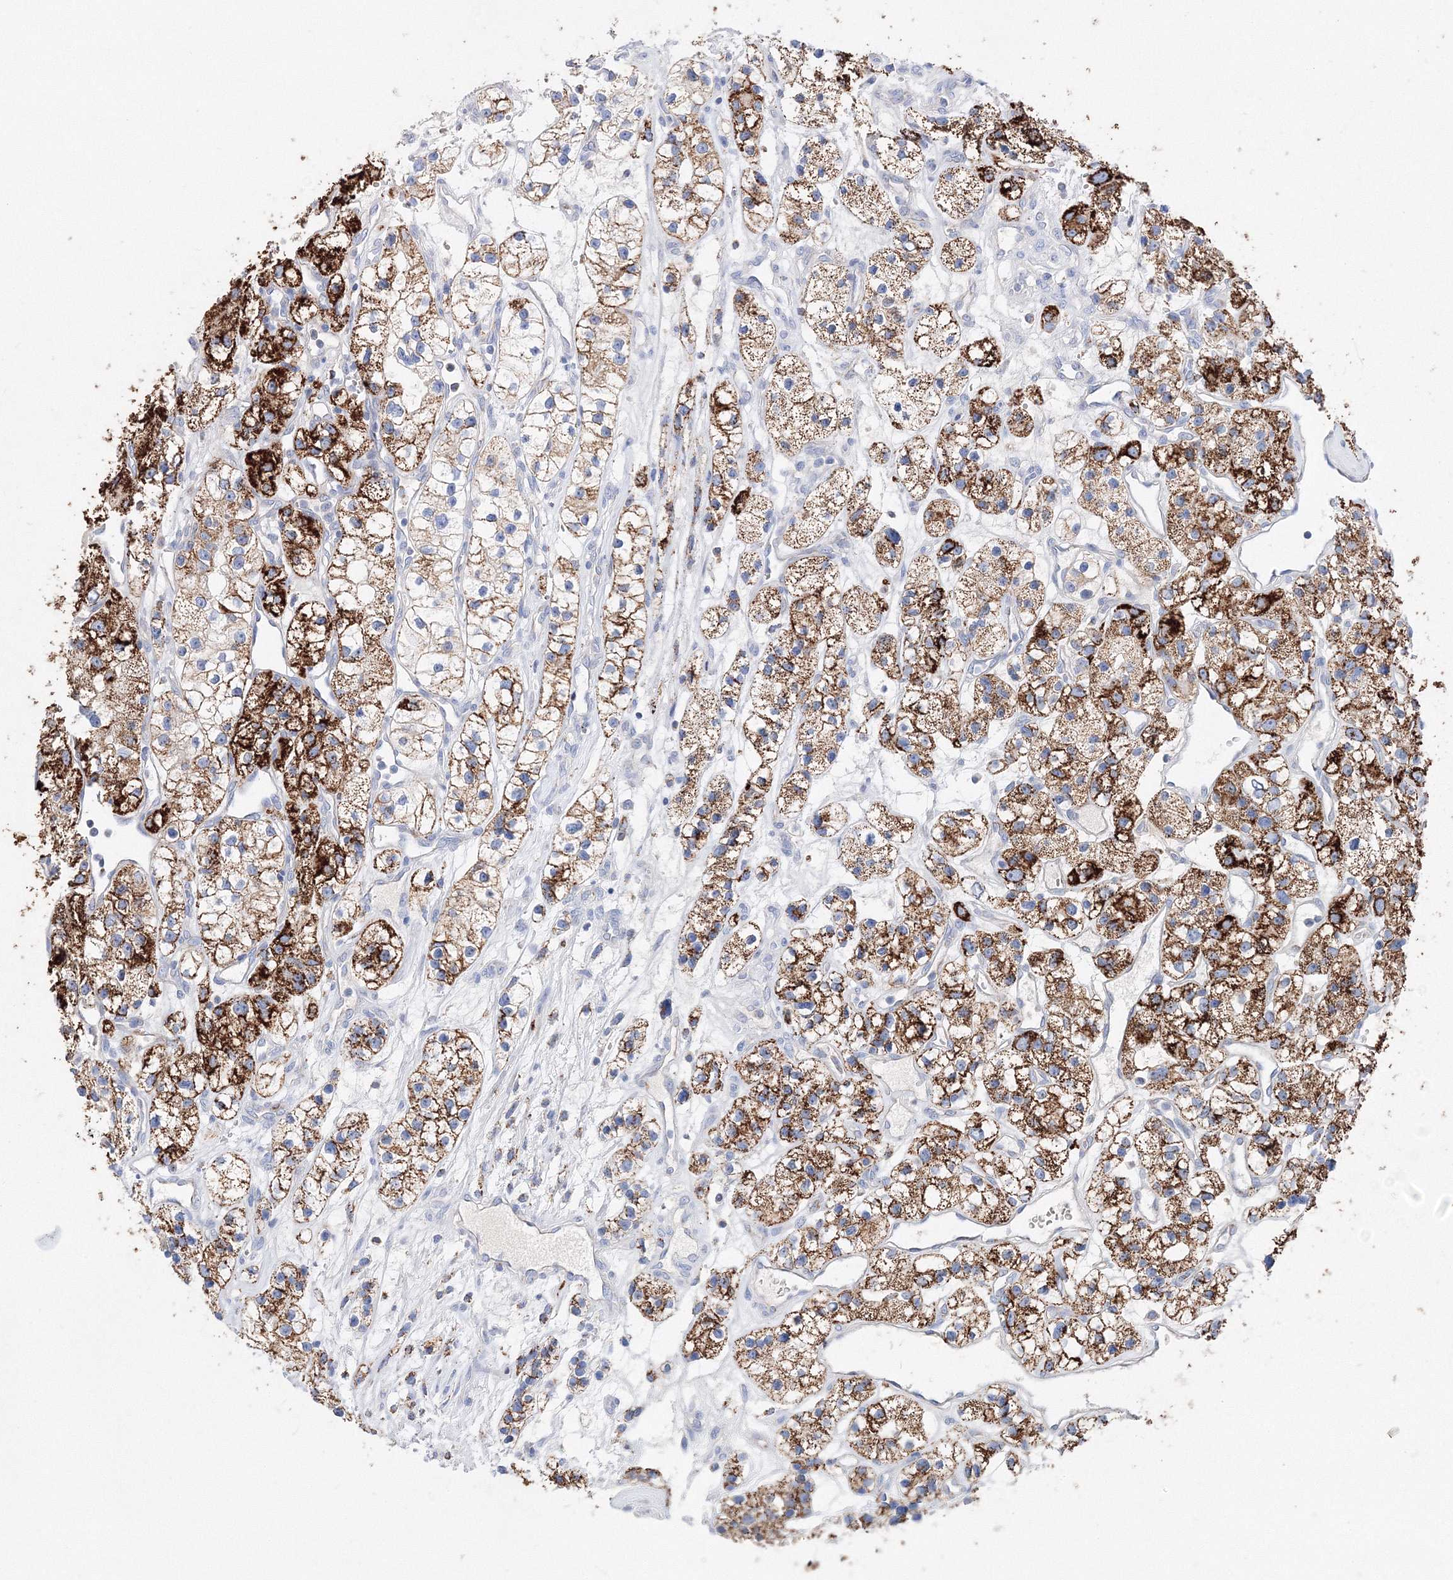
{"staining": {"intensity": "strong", "quantity": ">75%", "location": "cytoplasmic/membranous"}, "tissue": "renal cancer", "cell_type": "Tumor cells", "image_type": "cancer", "snomed": [{"axis": "morphology", "description": "Adenocarcinoma, NOS"}, {"axis": "topography", "description": "Kidney"}], "caption": "An immunohistochemistry histopathology image of tumor tissue is shown. Protein staining in brown shows strong cytoplasmic/membranous positivity in renal cancer (adenocarcinoma) within tumor cells.", "gene": "MERTK", "patient": {"sex": "female", "age": 57}}